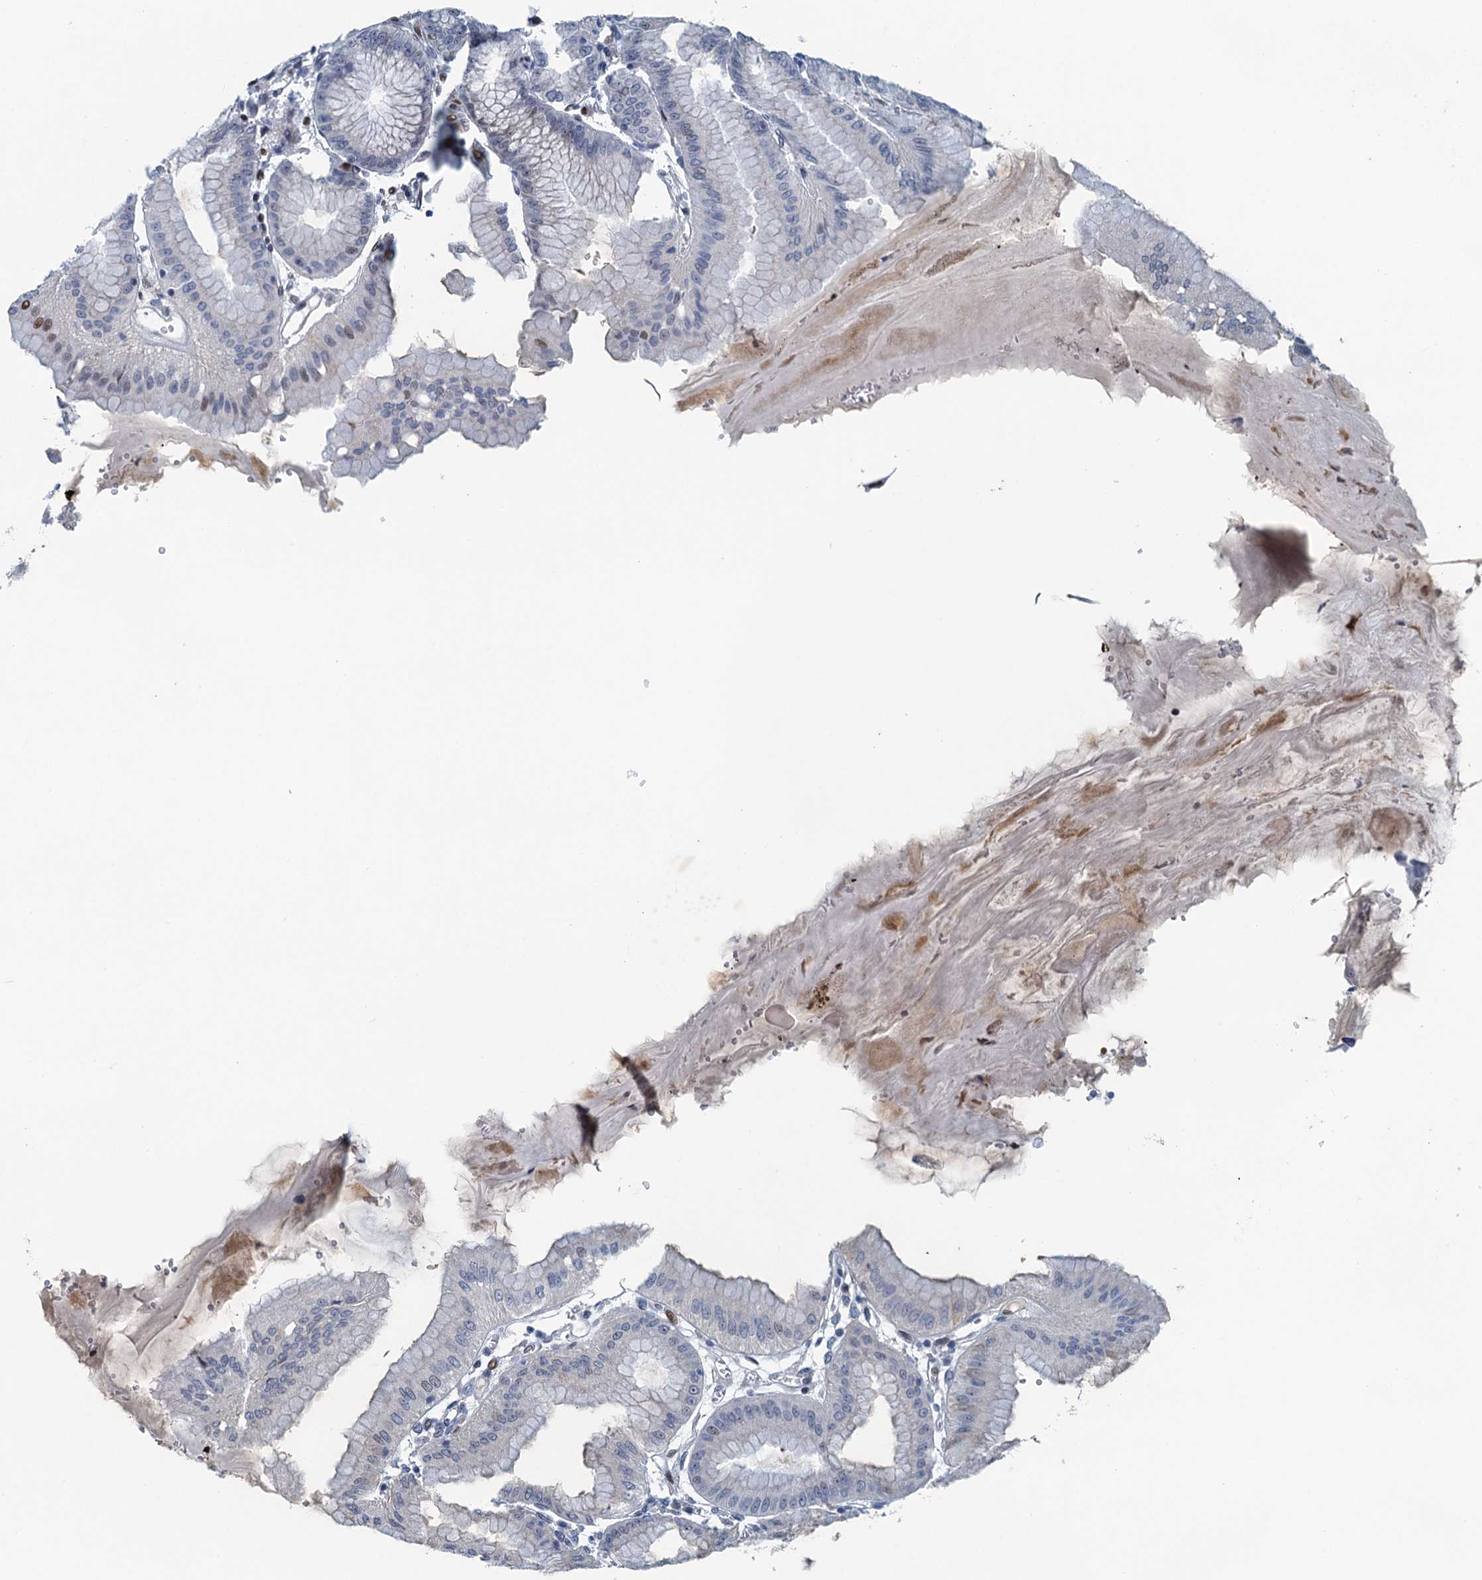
{"staining": {"intensity": "strong", "quantity": "25%-75%", "location": "cytoplasmic/membranous,nuclear"}, "tissue": "stomach", "cell_type": "Glandular cells", "image_type": "normal", "snomed": [{"axis": "morphology", "description": "Normal tissue, NOS"}, {"axis": "topography", "description": "Stomach, lower"}], "caption": "Immunohistochemistry (IHC) of benign human stomach displays high levels of strong cytoplasmic/membranous,nuclear staining in approximately 25%-75% of glandular cells.", "gene": "ANKRD13D", "patient": {"sex": "male", "age": 71}}